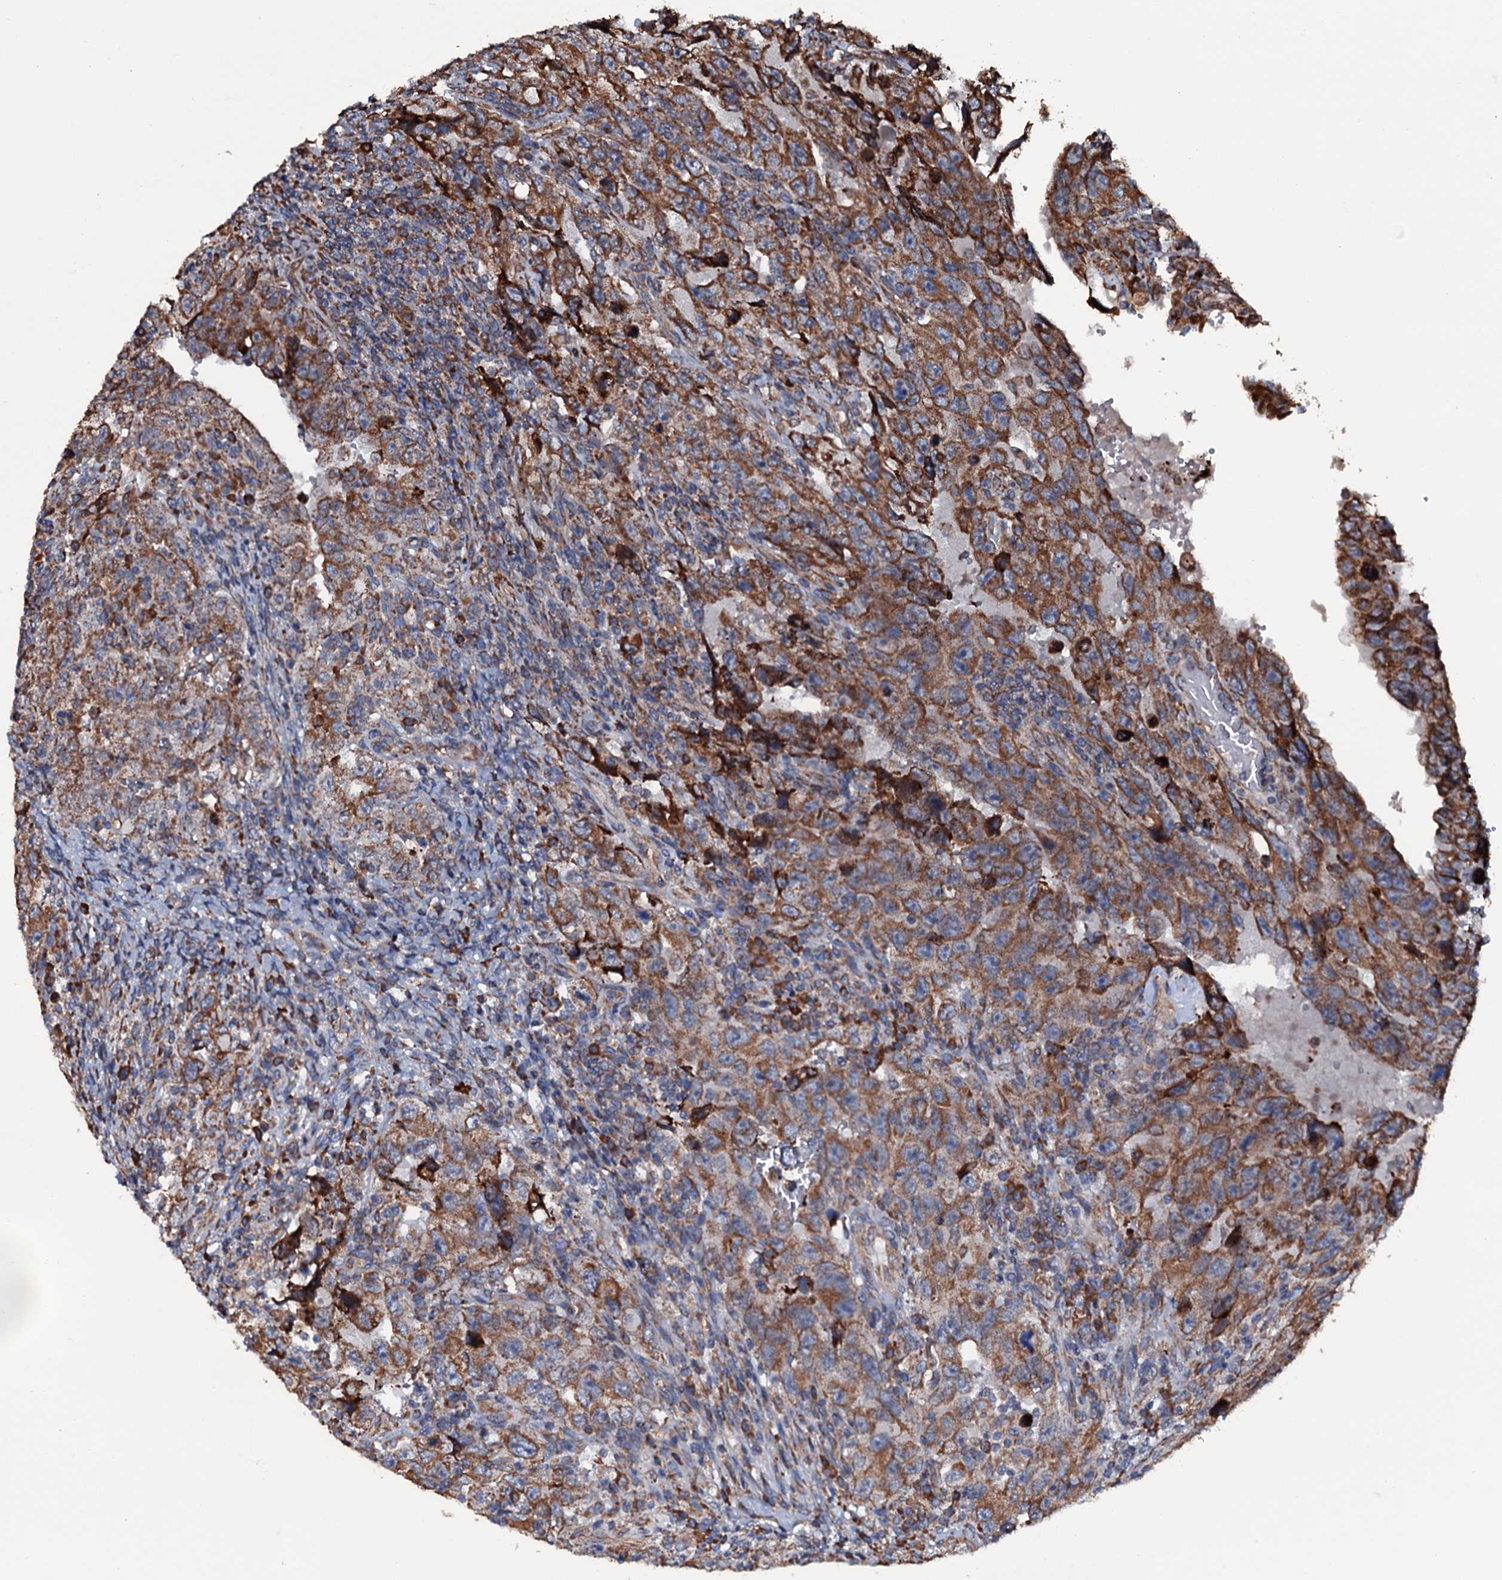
{"staining": {"intensity": "moderate", "quantity": ">75%", "location": "cytoplasmic/membranous"}, "tissue": "testis cancer", "cell_type": "Tumor cells", "image_type": "cancer", "snomed": [{"axis": "morphology", "description": "Carcinoma, Embryonal, NOS"}, {"axis": "topography", "description": "Testis"}], "caption": "A micrograph of testis cancer (embryonal carcinoma) stained for a protein shows moderate cytoplasmic/membranous brown staining in tumor cells.", "gene": "RAB12", "patient": {"sex": "male", "age": 26}}